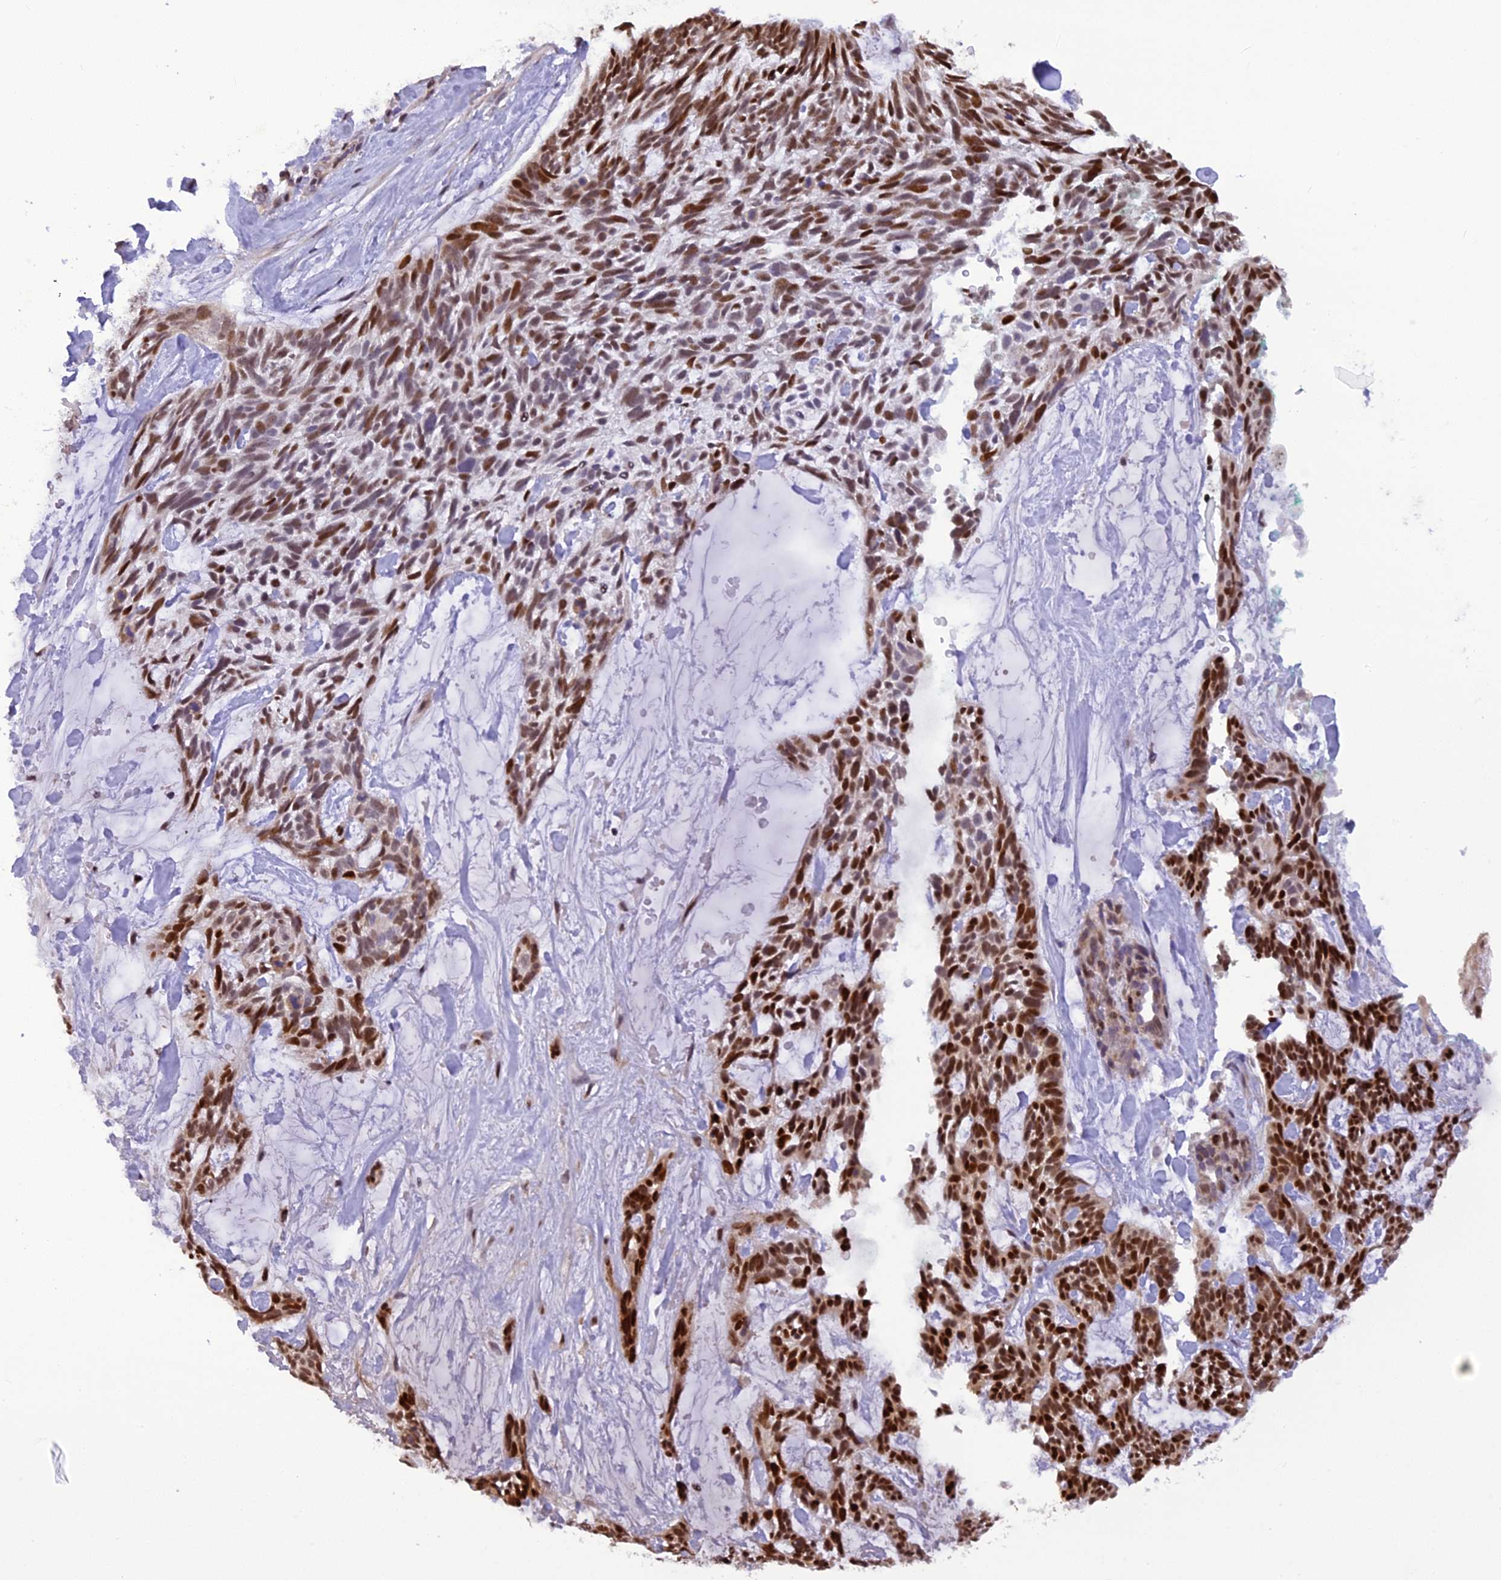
{"staining": {"intensity": "strong", "quantity": "25%-75%", "location": "nuclear"}, "tissue": "skin cancer", "cell_type": "Tumor cells", "image_type": "cancer", "snomed": [{"axis": "morphology", "description": "Basal cell carcinoma"}, {"axis": "topography", "description": "Skin"}], "caption": "Immunohistochemical staining of human skin cancer shows strong nuclear protein expression in about 25%-75% of tumor cells.", "gene": "MICALL1", "patient": {"sex": "male", "age": 88}}